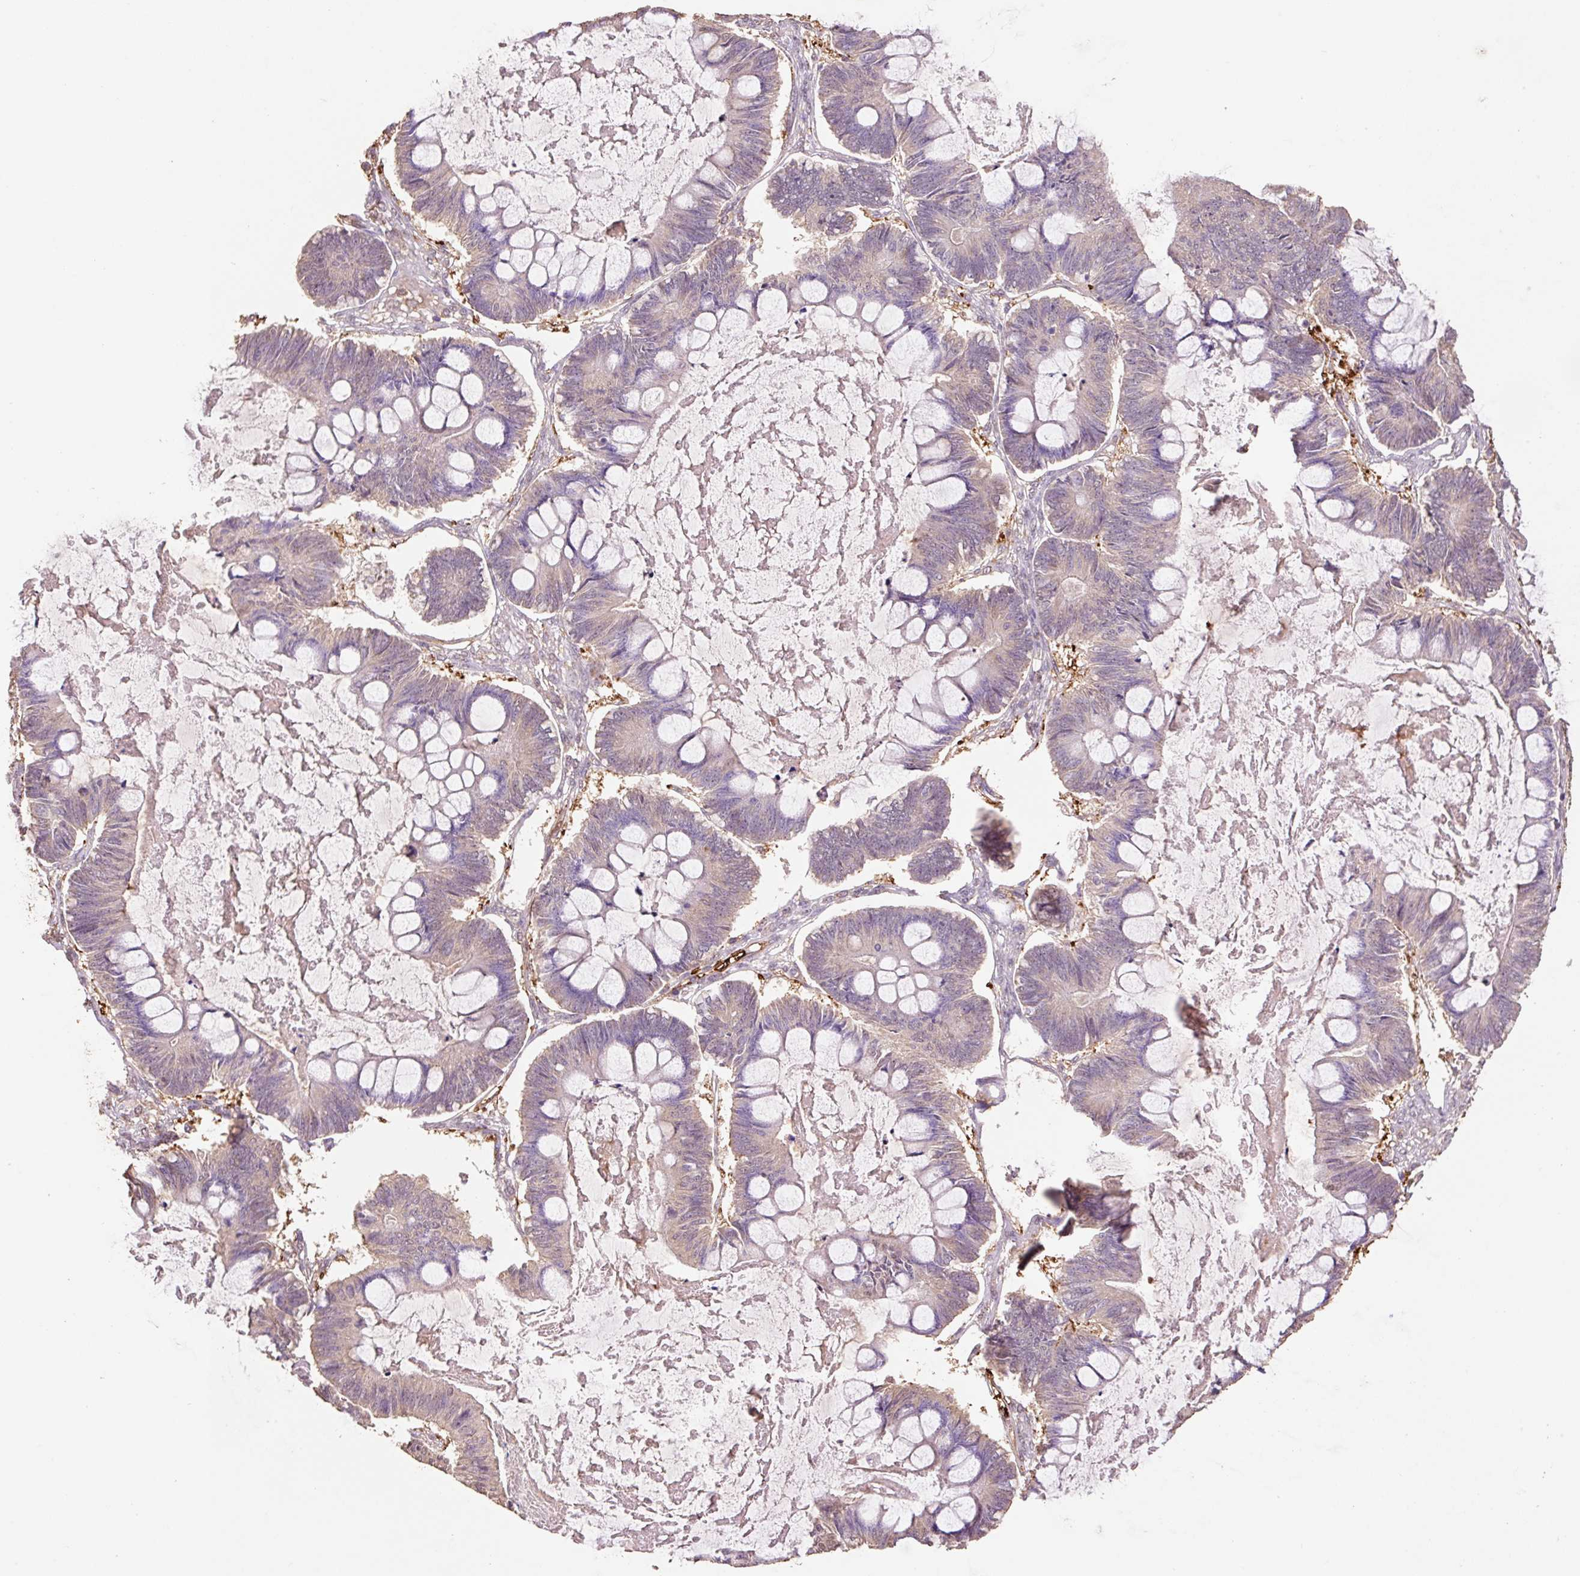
{"staining": {"intensity": "weak", "quantity": ">75%", "location": "cytoplasmic/membranous"}, "tissue": "ovarian cancer", "cell_type": "Tumor cells", "image_type": "cancer", "snomed": [{"axis": "morphology", "description": "Cystadenocarcinoma, mucinous, NOS"}, {"axis": "topography", "description": "Ovary"}], "caption": "Mucinous cystadenocarcinoma (ovarian) stained with a protein marker demonstrates weak staining in tumor cells.", "gene": "HERC2", "patient": {"sex": "female", "age": 61}}